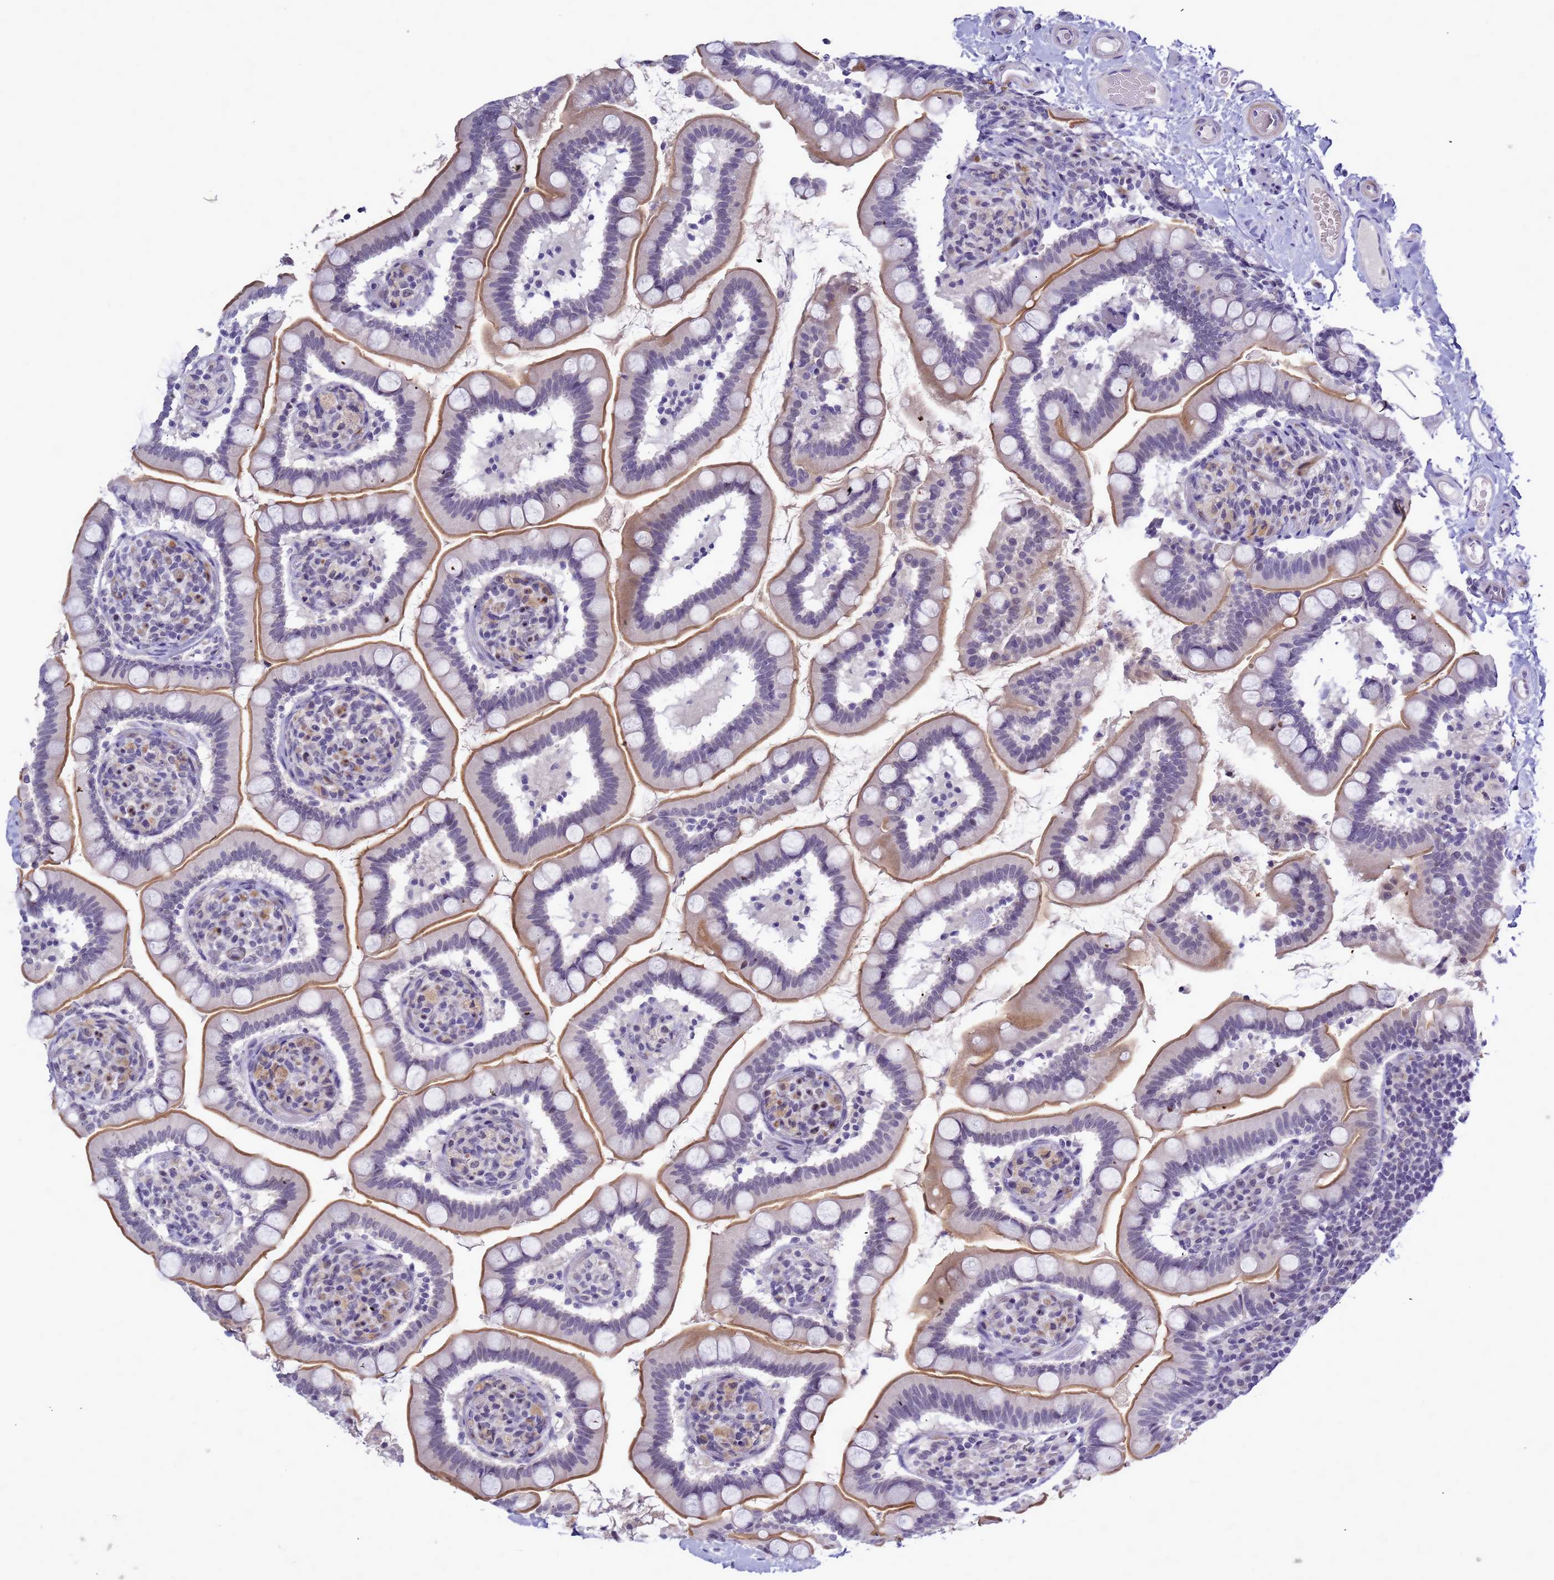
{"staining": {"intensity": "moderate", "quantity": "25%-75%", "location": "cytoplasmic/membranous"}, "tissue": "small intestine", "cell_type": "Glandular cells", "image_type": "normal", "snomed": [{"axis": "morphology", "description": "Normal tissue, NOS"}, {"axis": "topography", "description": "Small intestine"}], "caption": "Human small intestine stained with a brown dye exhibits moderate cytoplasmic/membranous positive positivity in about 25%-75% of glandular cells.", "gene": "CXorf65", "patient": {"sex": "female", "age": 64}}